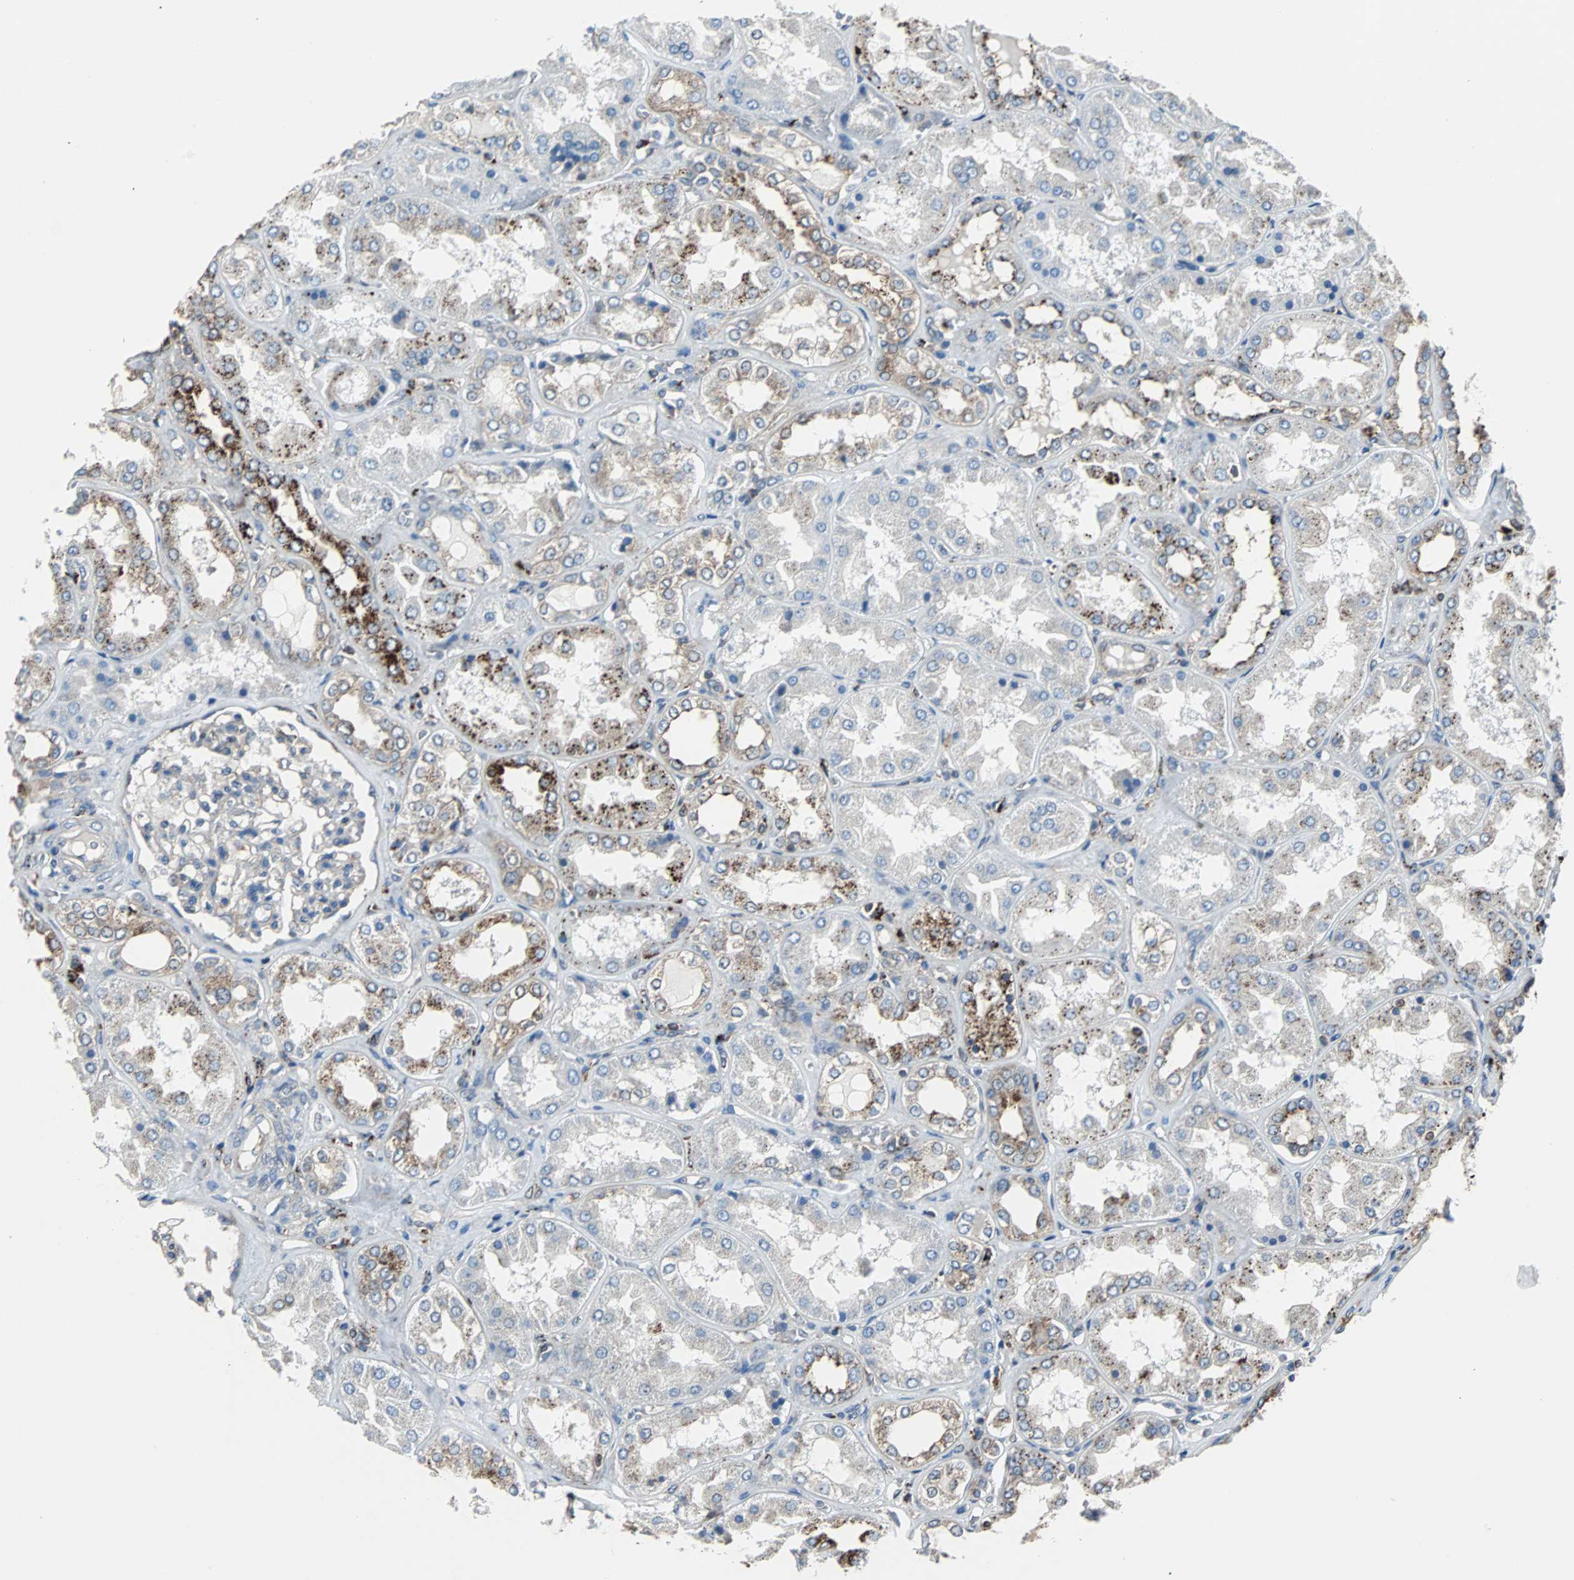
{"staining": {"intensity": "weak", "quantity": "<25%", "location": "cytoplasmic/membranous"}, "tissue": "kidney", "cell_type": "Cells in glomeruli", "image_type": "normal", "snomed": [{"axis": "morphology", "description": "Normal tissue, NOS"}, {"axis": "topography", "description": "Kidney"}], "caption": "Cells in glomeruli are negative for protein expression in unremarkable human kidney. (Immunohistochemistry (ihc), brightfield microscopy, high magnification).", "gene": "RELA", "patient": {"sex": "female", "age": 56}}